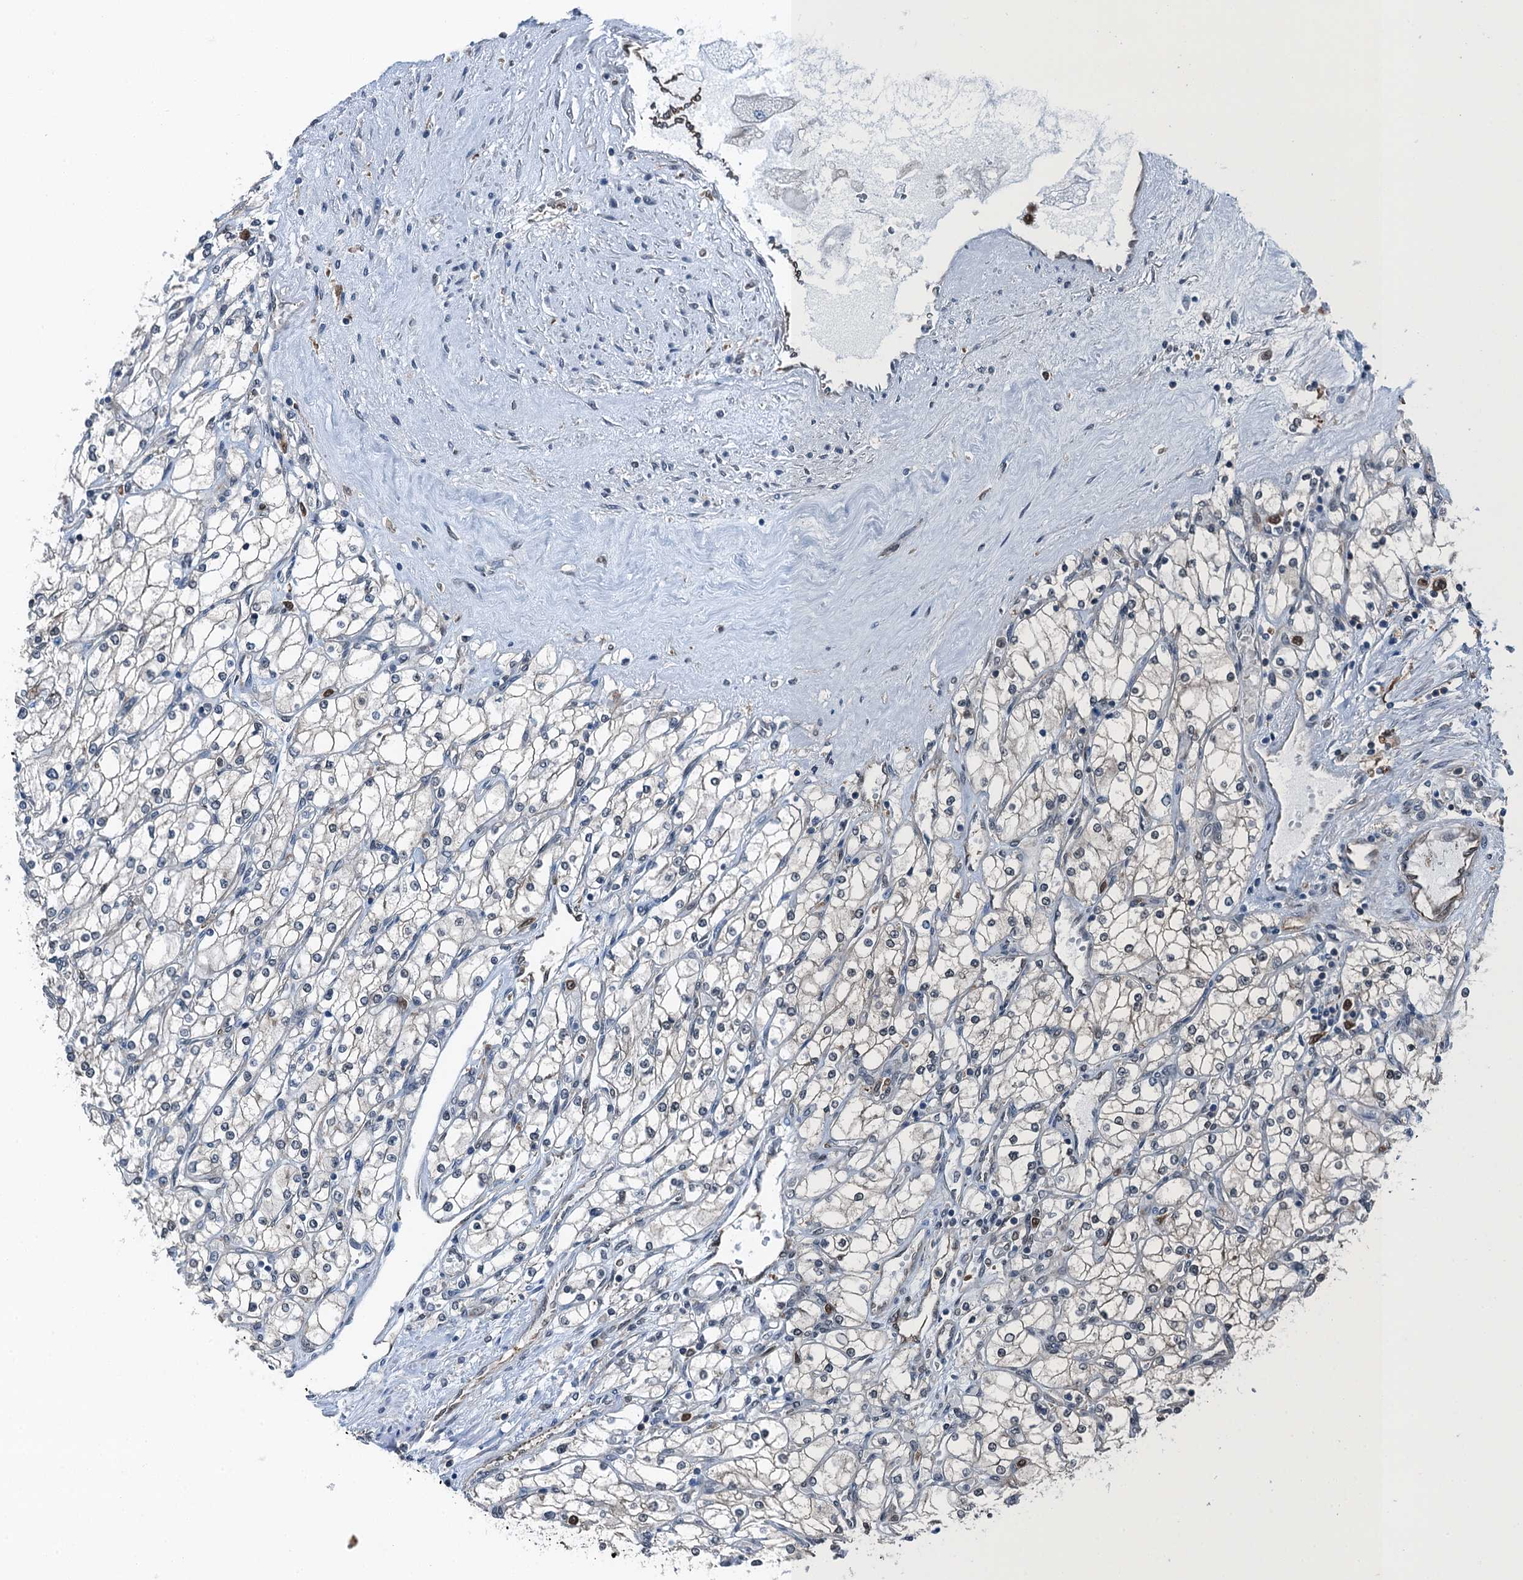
{"staining": {"intensity": "negative", "quantity": "none", "location": "none"}, "tissue": "renal cancer", "cell_type": "Tumor cells", "image_type": "cancer", "snomed": [{"axis": "morphology", "description": "Adenocarcinoma, NOS"}, {"axis": "topography", "description": "Kidney"}], "caption": "Tumor cells are negative for brown protein staining in renal cancer (adenocarcinoma).", "gene": "RNH1", "patient": {"sex": "male", "age": 80}}